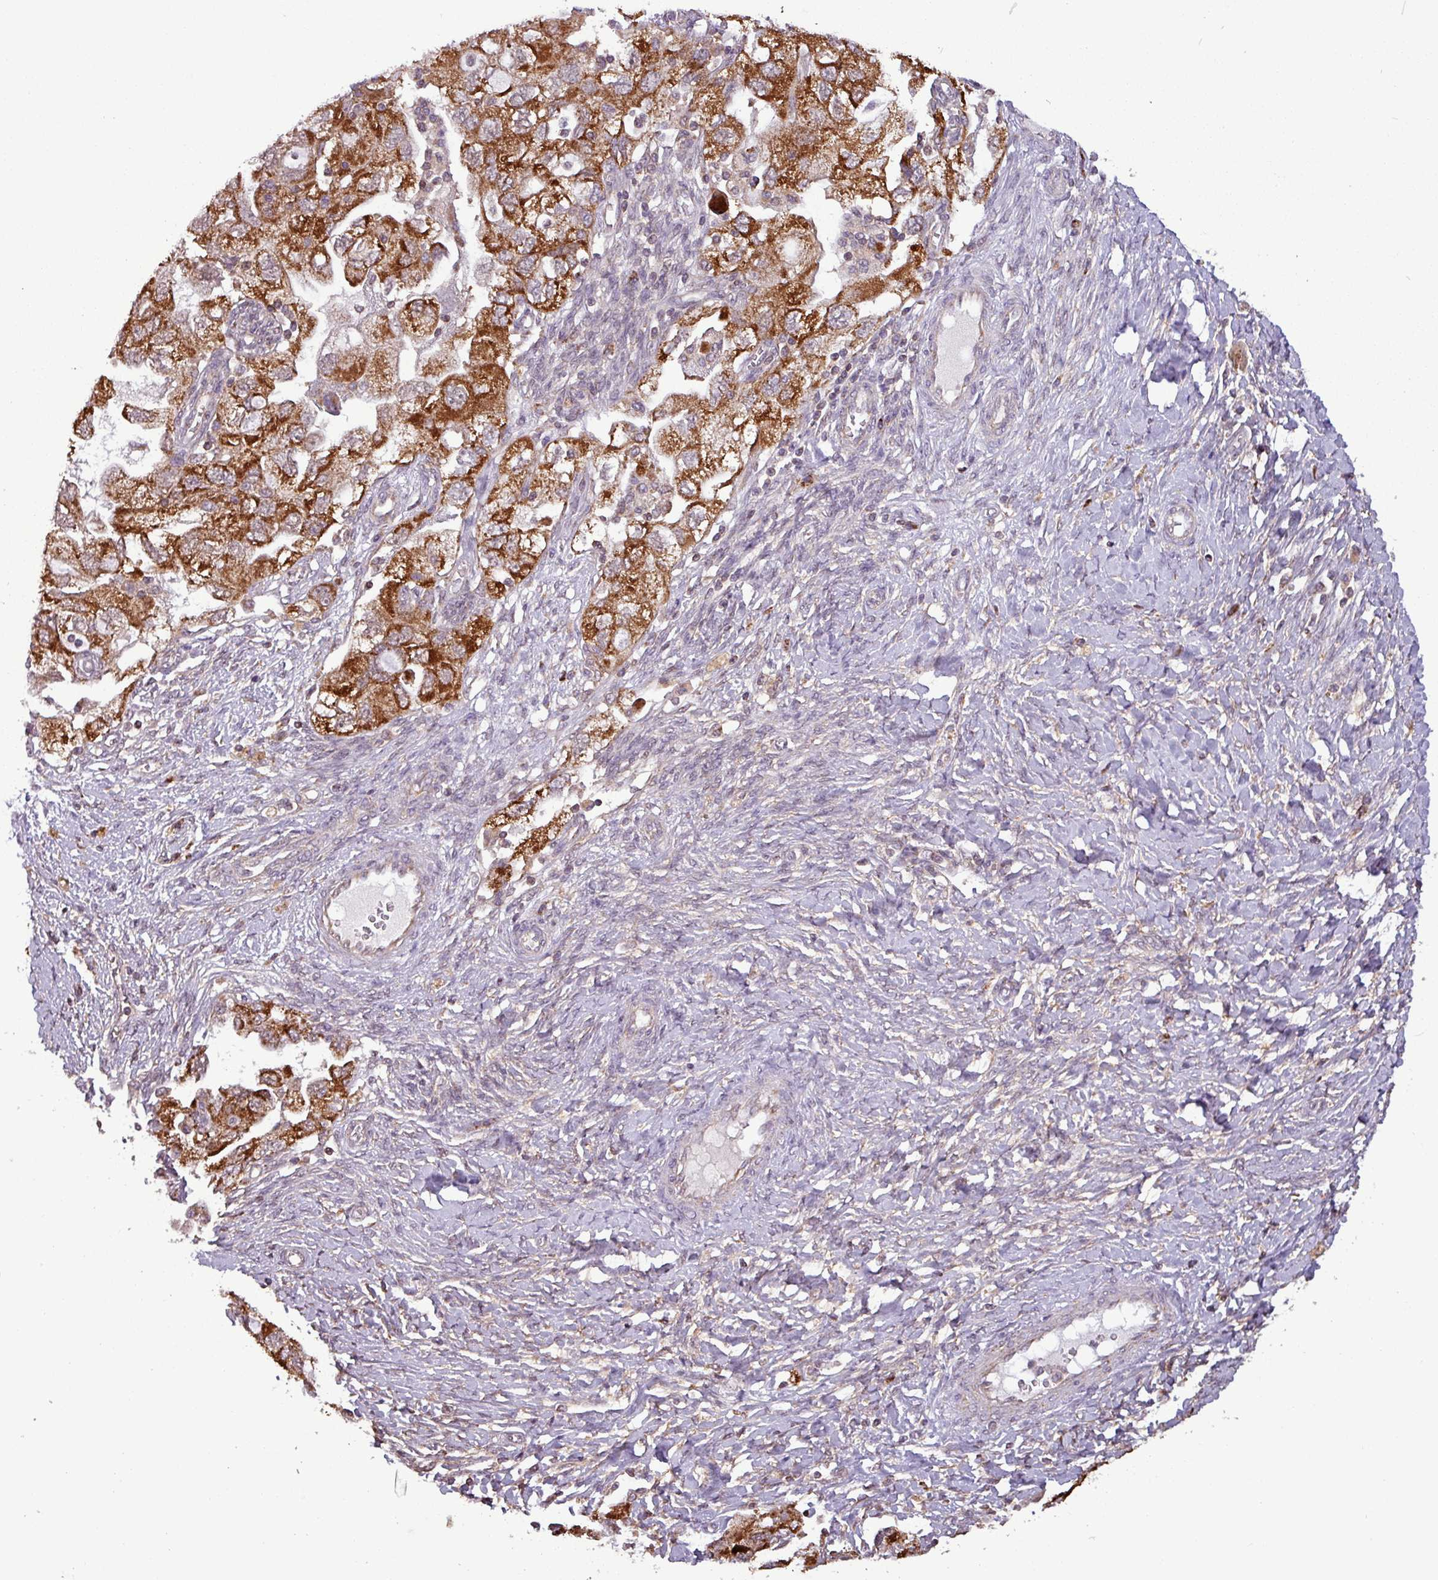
{"staining": {"intensity": "strong", "quantity": ">75%", "location": "cytoplasmic/membranous"}, "tissue": "ovarian cancer", "cell_type": "Tumor cells", "image_type": "cancer", "snomed": [{"axis": "morphology", "description": "Carcinoma, NOS"}, {"axis": "morphology", "description": "Cystadenocarcinoma, serous, NOS"}, {"axis": "topography", "description": "Ovary"}], "caption": "Approximately >75% of tumor cells in ovarian cancer (serous cystadenocarcinoma) show strong cytoplasmic/membranous protein staining as visualized by brown immunohistochemical staining.", "gene": "MCTP2", "patient": {"sex": "female", "age": 69}}